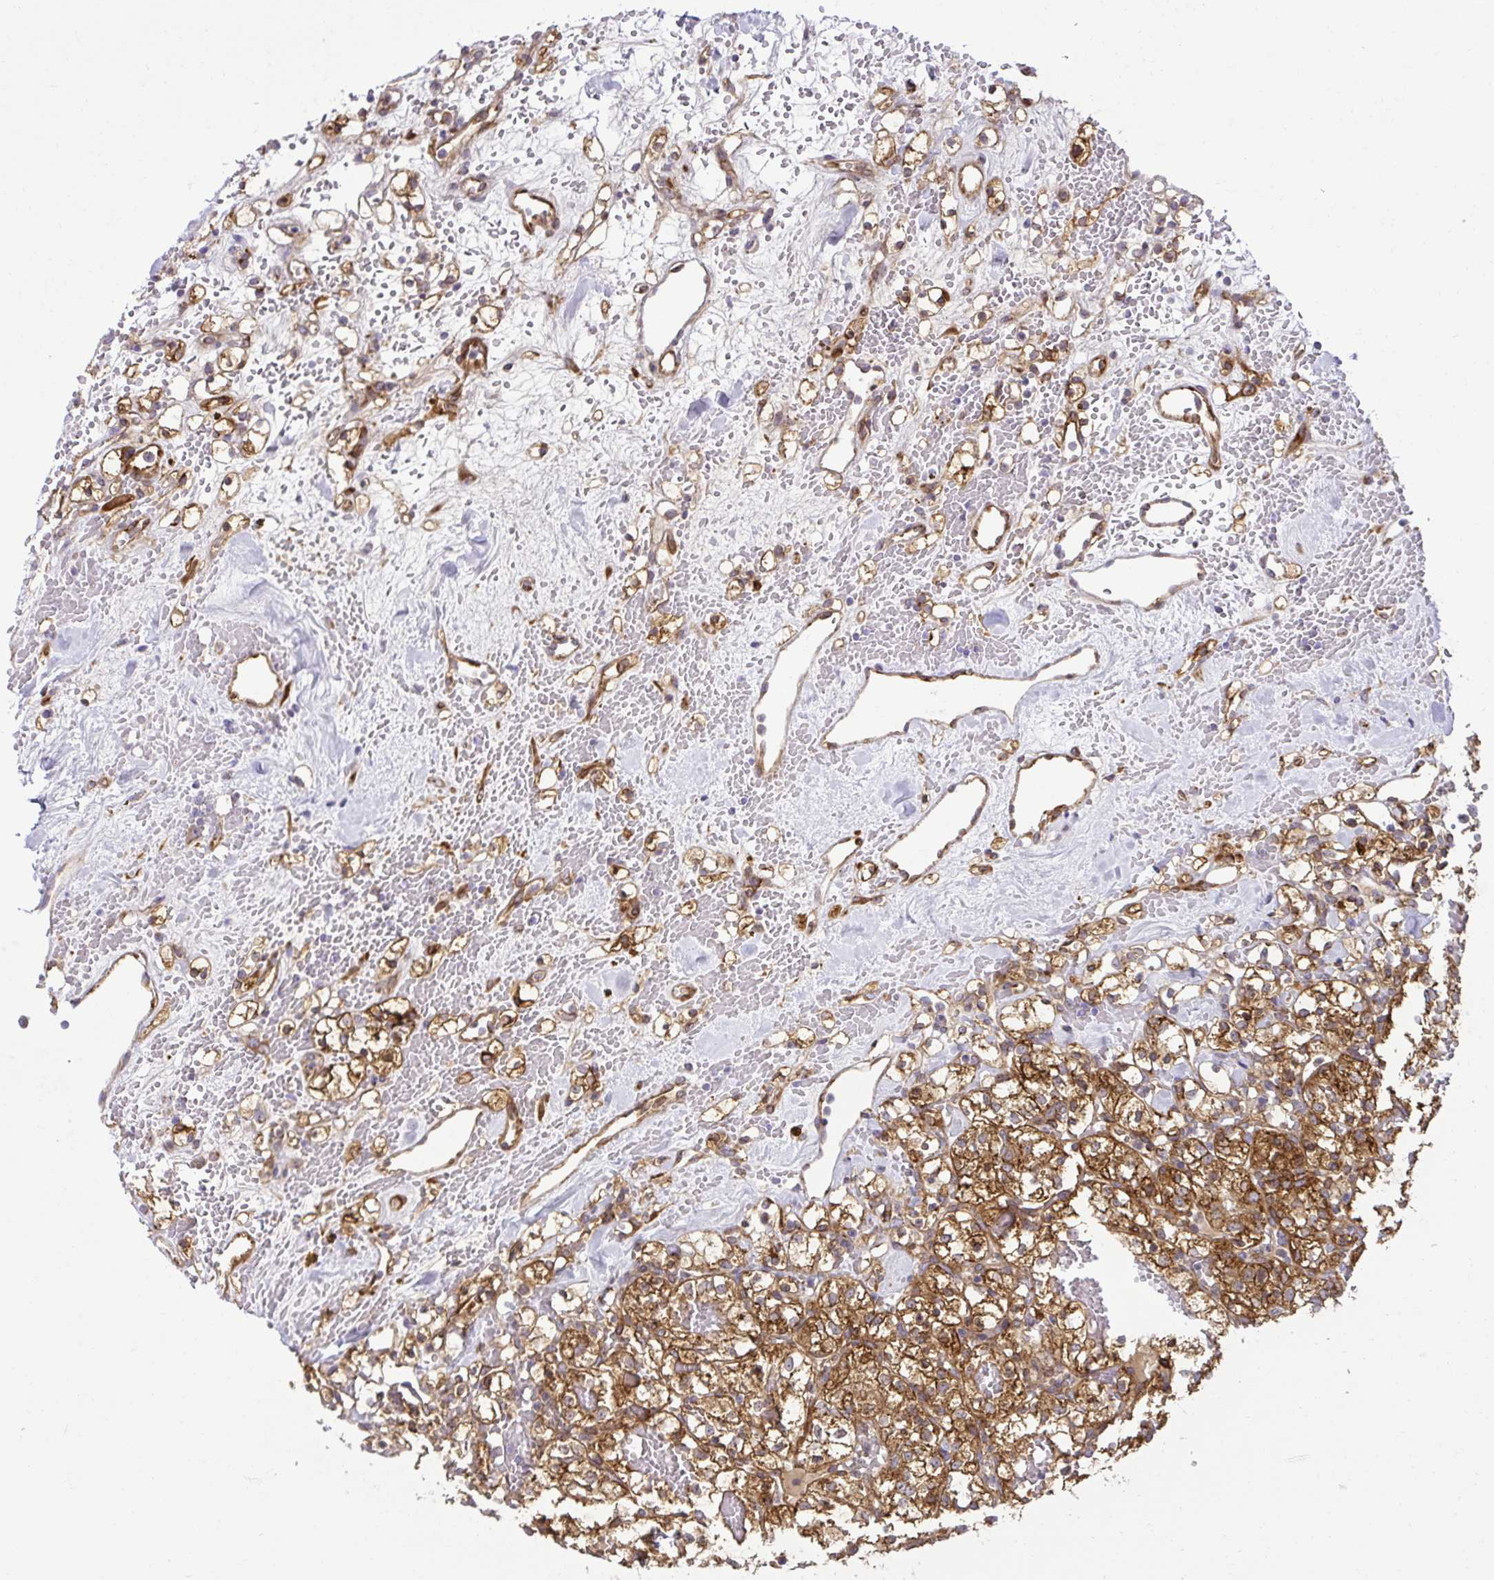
{"staining": {"intensity": "strong", "quantity": ">75%", "location": "cytoplasmic/membranous"}, "tissue": "renal cancer", "cell_type": "Tumor cells", "image_type": "cancer", "snomed": [{"axis": "morphology", "description": "Adenocarcinoma, NOS"}, {"axis": "topography", "description": "Kidney"}], "caption": "IHC histopathology image of neoplastic tissue: adenocarcinoma (renal) stained using immunohistochemistry displays high levels of strong protein expression localized specifically in the cytoplasmic/membranous of tumor cells, appearing as a cytoplasmic/membranous brown color.", "gene": "LIMS1", "patient": {"sex": "female", "age": 60}}